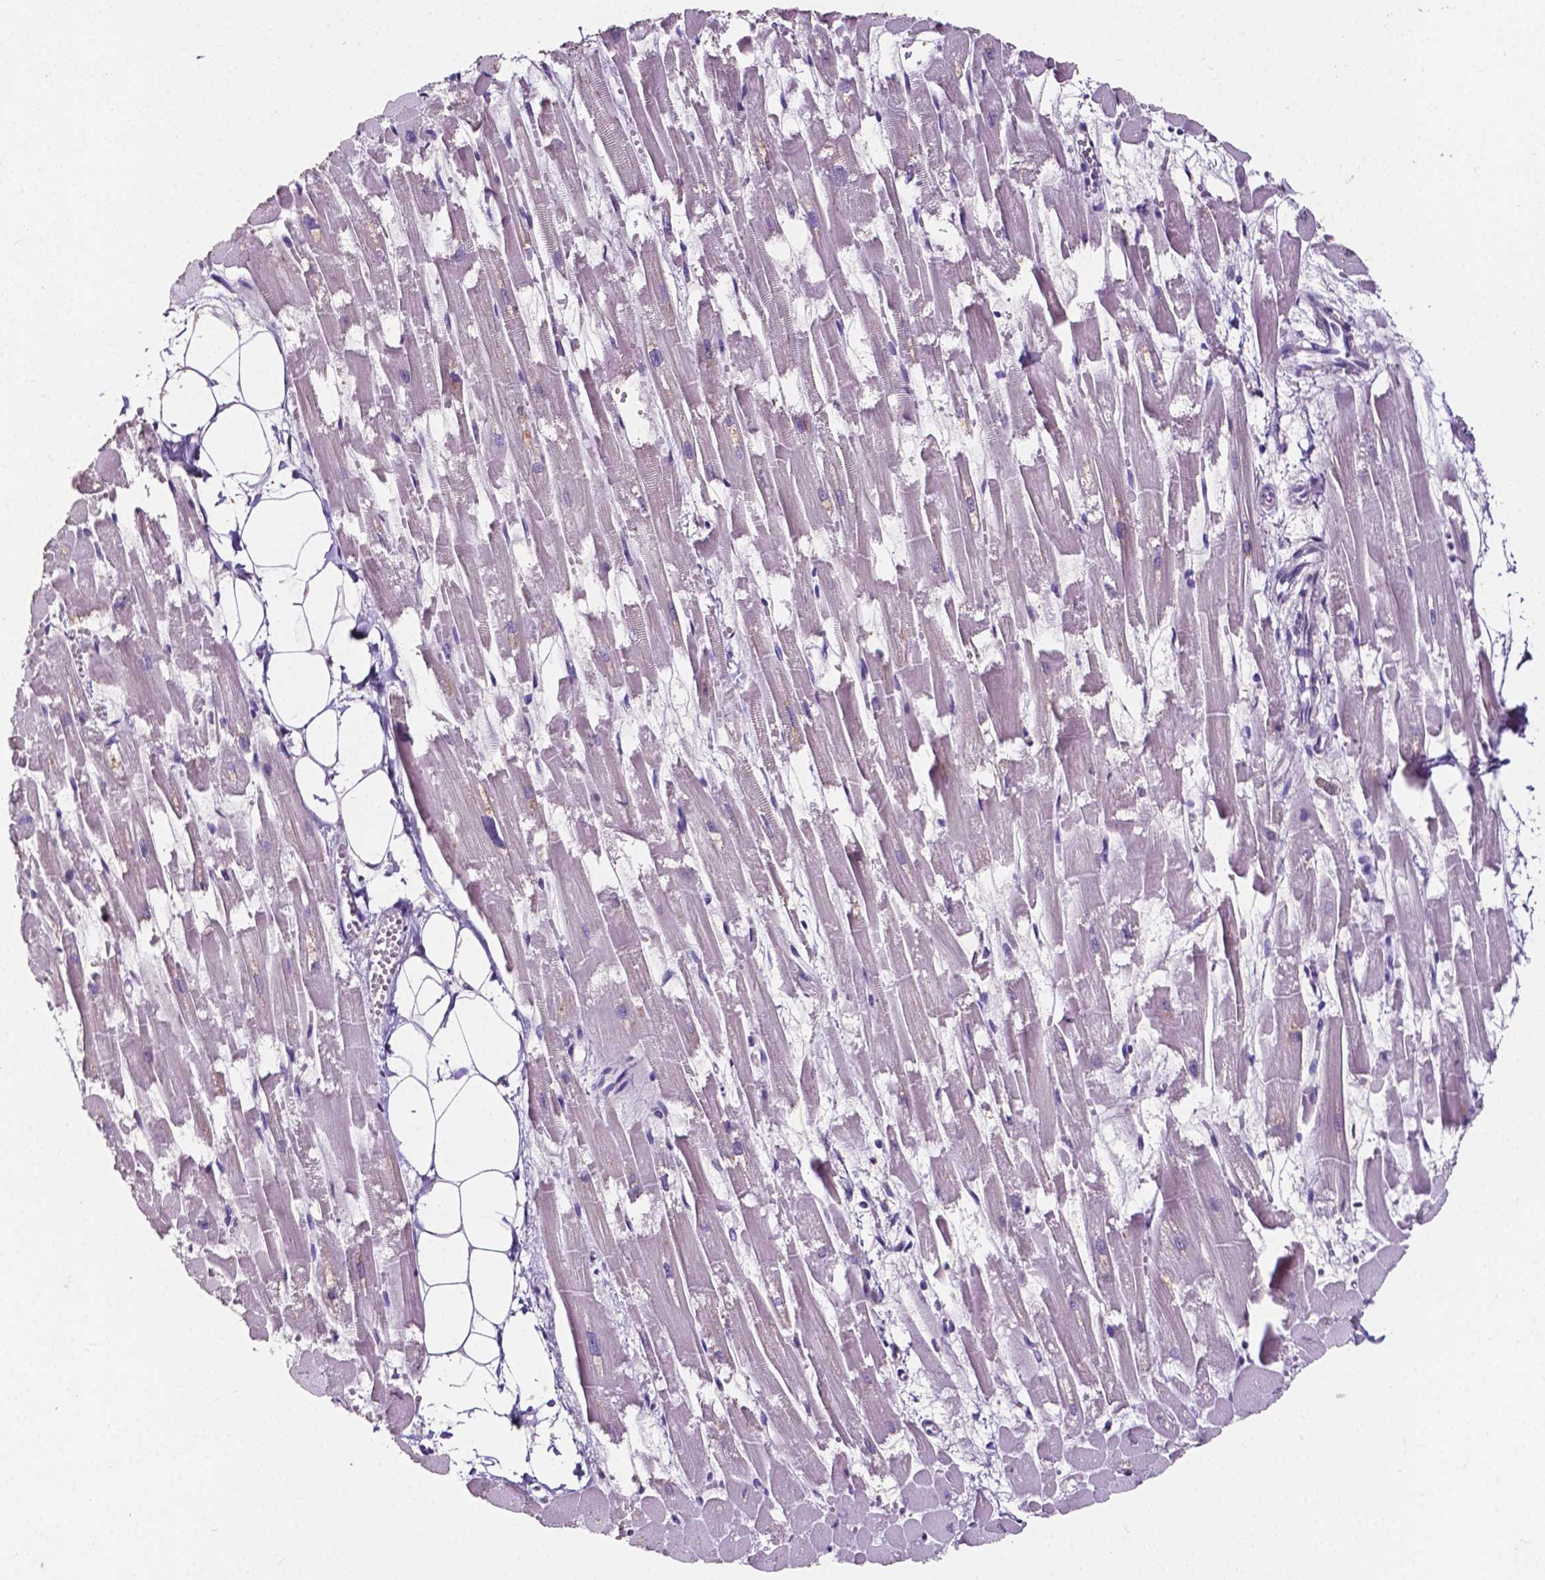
{"staining": {"intensity": "negative", "quantity": "none", "location": "none"}, "tissue": "heart muscle", "cell_type": "Cardiomyocytes", "image_type": "normal", "snomed": [{"axis": "morphology", "description": "Normal tissue, NOS"}, {"axis": "topography", "description": "Heart"}], "caption": "DAB (3,3'-diaminobenzidine) immunohistochemical staining of normal human heart muscle displays no significant positivity in cardiomyocytes. Brightfield microscopy of immunohistochemistry stained with DAB (3,3'-diaminobenzidine) (brown) and hematoxylin (blue), captured at high magnification.", "gene": "PSAT1", "patient": {"sex": "female", "age": 52}}